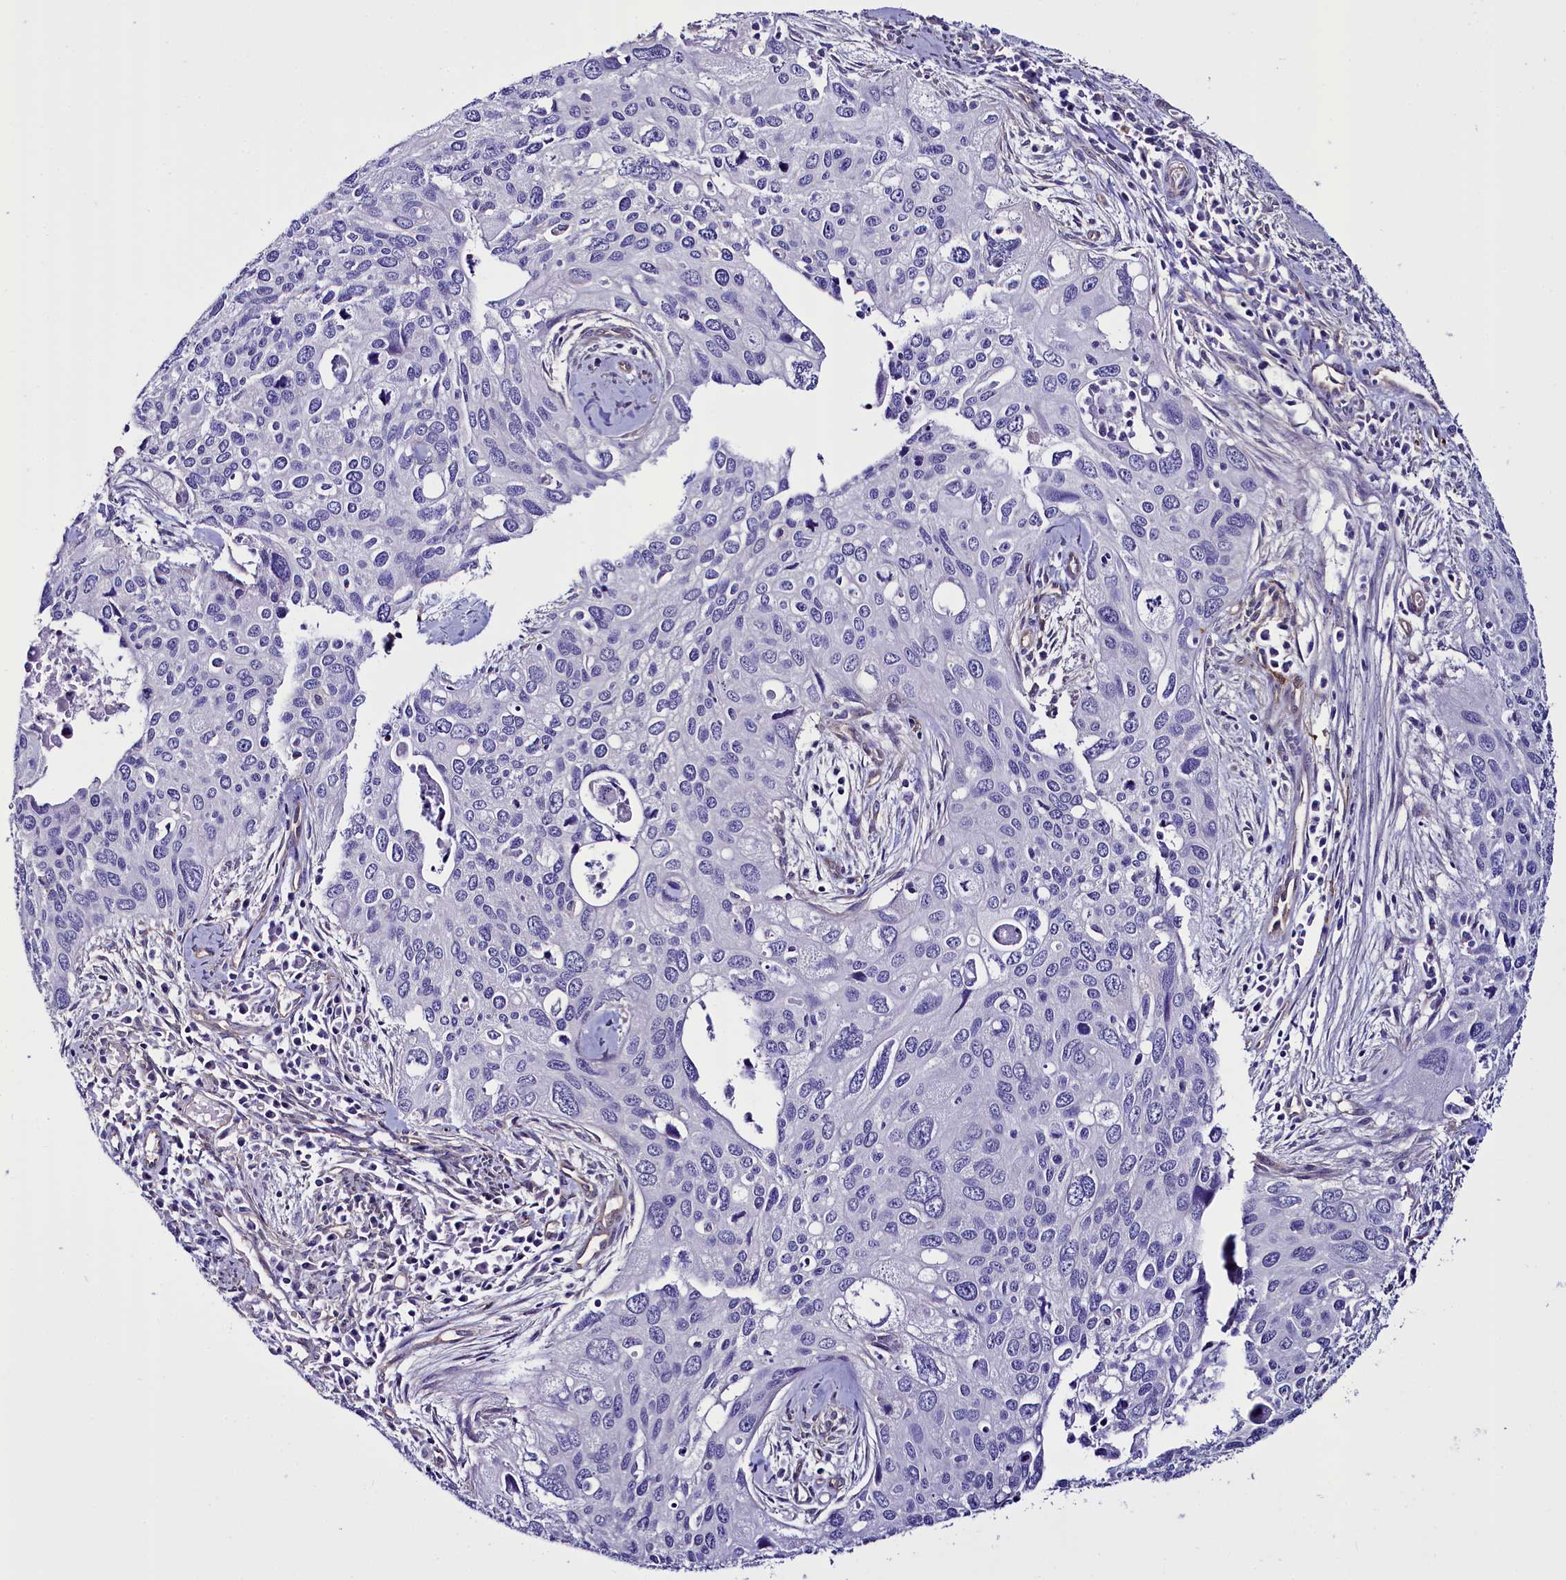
{"staining": {"intensity": "negative", "quantity": "none", "location": "none"}, "tissue": "cervical cancer", "cell_type": "Tumor cells", "image_type": "cancer", "snomed": [{"axis": "morphology", "description": "Squamous cell carcinoma, NOS"}, {"axis": "topography", "description": "Cervix"}], "caption": "DAB (3,3'-diaminobenzidine) immunohistochemical staining of cervical cancer exhibits no significant staining in tumor cells.", "gene": "STXBP1", "patient": {"sex": "female", "age": 55}}